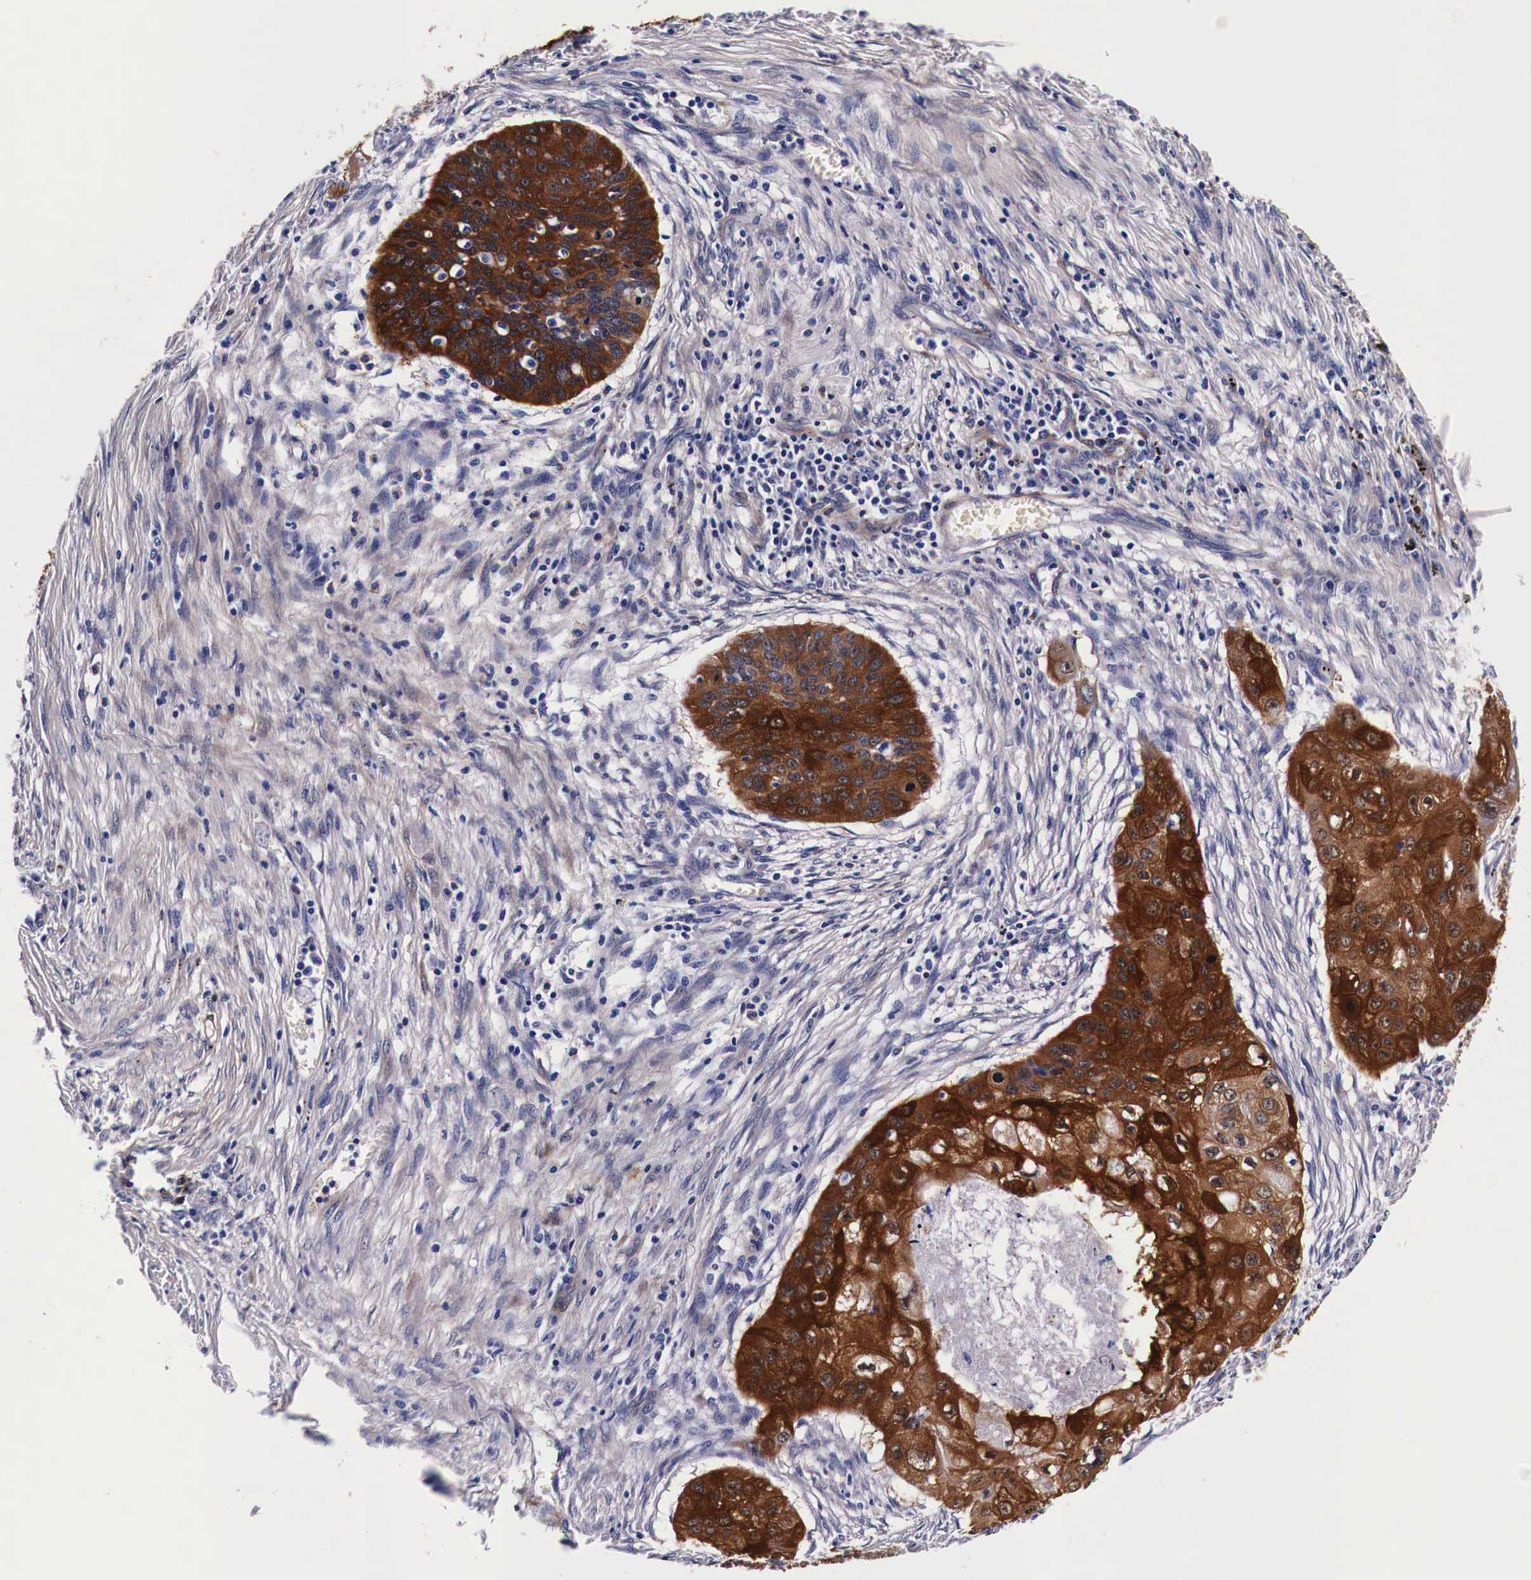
{"staining": {"intensity": "strong", "quantity": ">75%", "location": "cytoplasmic/membranous"}, "tissue": "lung cancer", "cell_type": "Tumor cells", "image_type": "cancer", "snomed": [{"axis": "morphology", "description": "Squamous cell carcinoma, NOS"}, {"axis": "topography", "description": "Lung"}], "caption": "Protein staining shows strong cytoplasmic/membranous positivity in approximately >75% of tumor cells in squamous cell carcinoma (lung).", "gene": "HSPB1", "patient": {"sex": "male", "age": 71}}